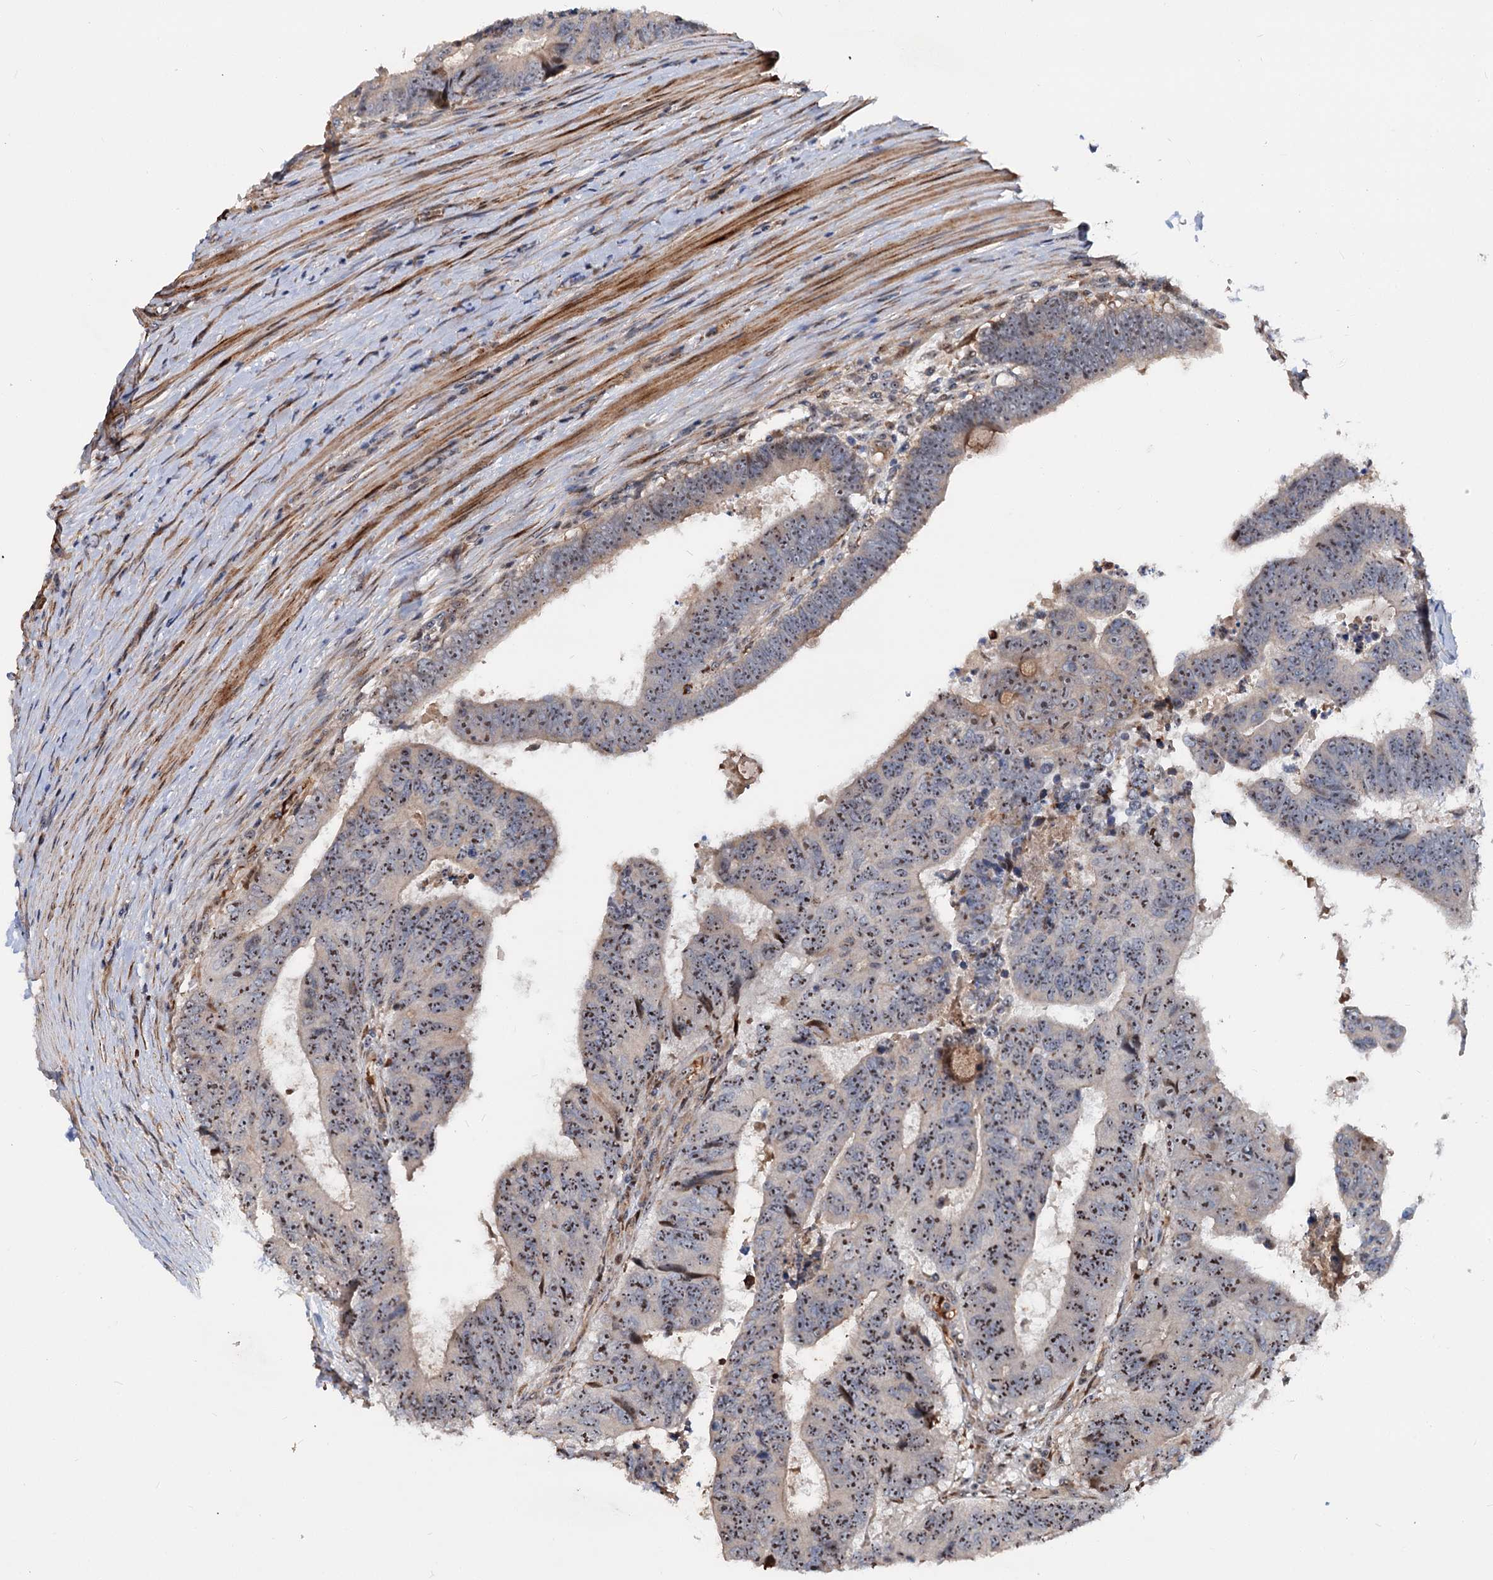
{"staining": {"intensity": "moderate", "quantity": ">75%", "location": "cytoplasmic/membranous,nuclear"}, "tissue": "colorectal cancer", "cell_type": "Tumor cells", "image_type": "cancer", "snomed": [{"axis": "morphology", "description": "Adenocarcinoma, NOS"}, {"axis": "topography", "description": "Rectum"}], "caption": "This image exhibits colorectal cancer (adenocarcinoma) stained with immunohistochemistry (IHC) to label a protein in brown. The cytoplasmic/membranous and nuclear of tumor cells show moderate positivity for the protein. Nuclei are counter-stained blue.", "gene": "PTDSS2", "patient": {"sex": "male", "age": 84}}